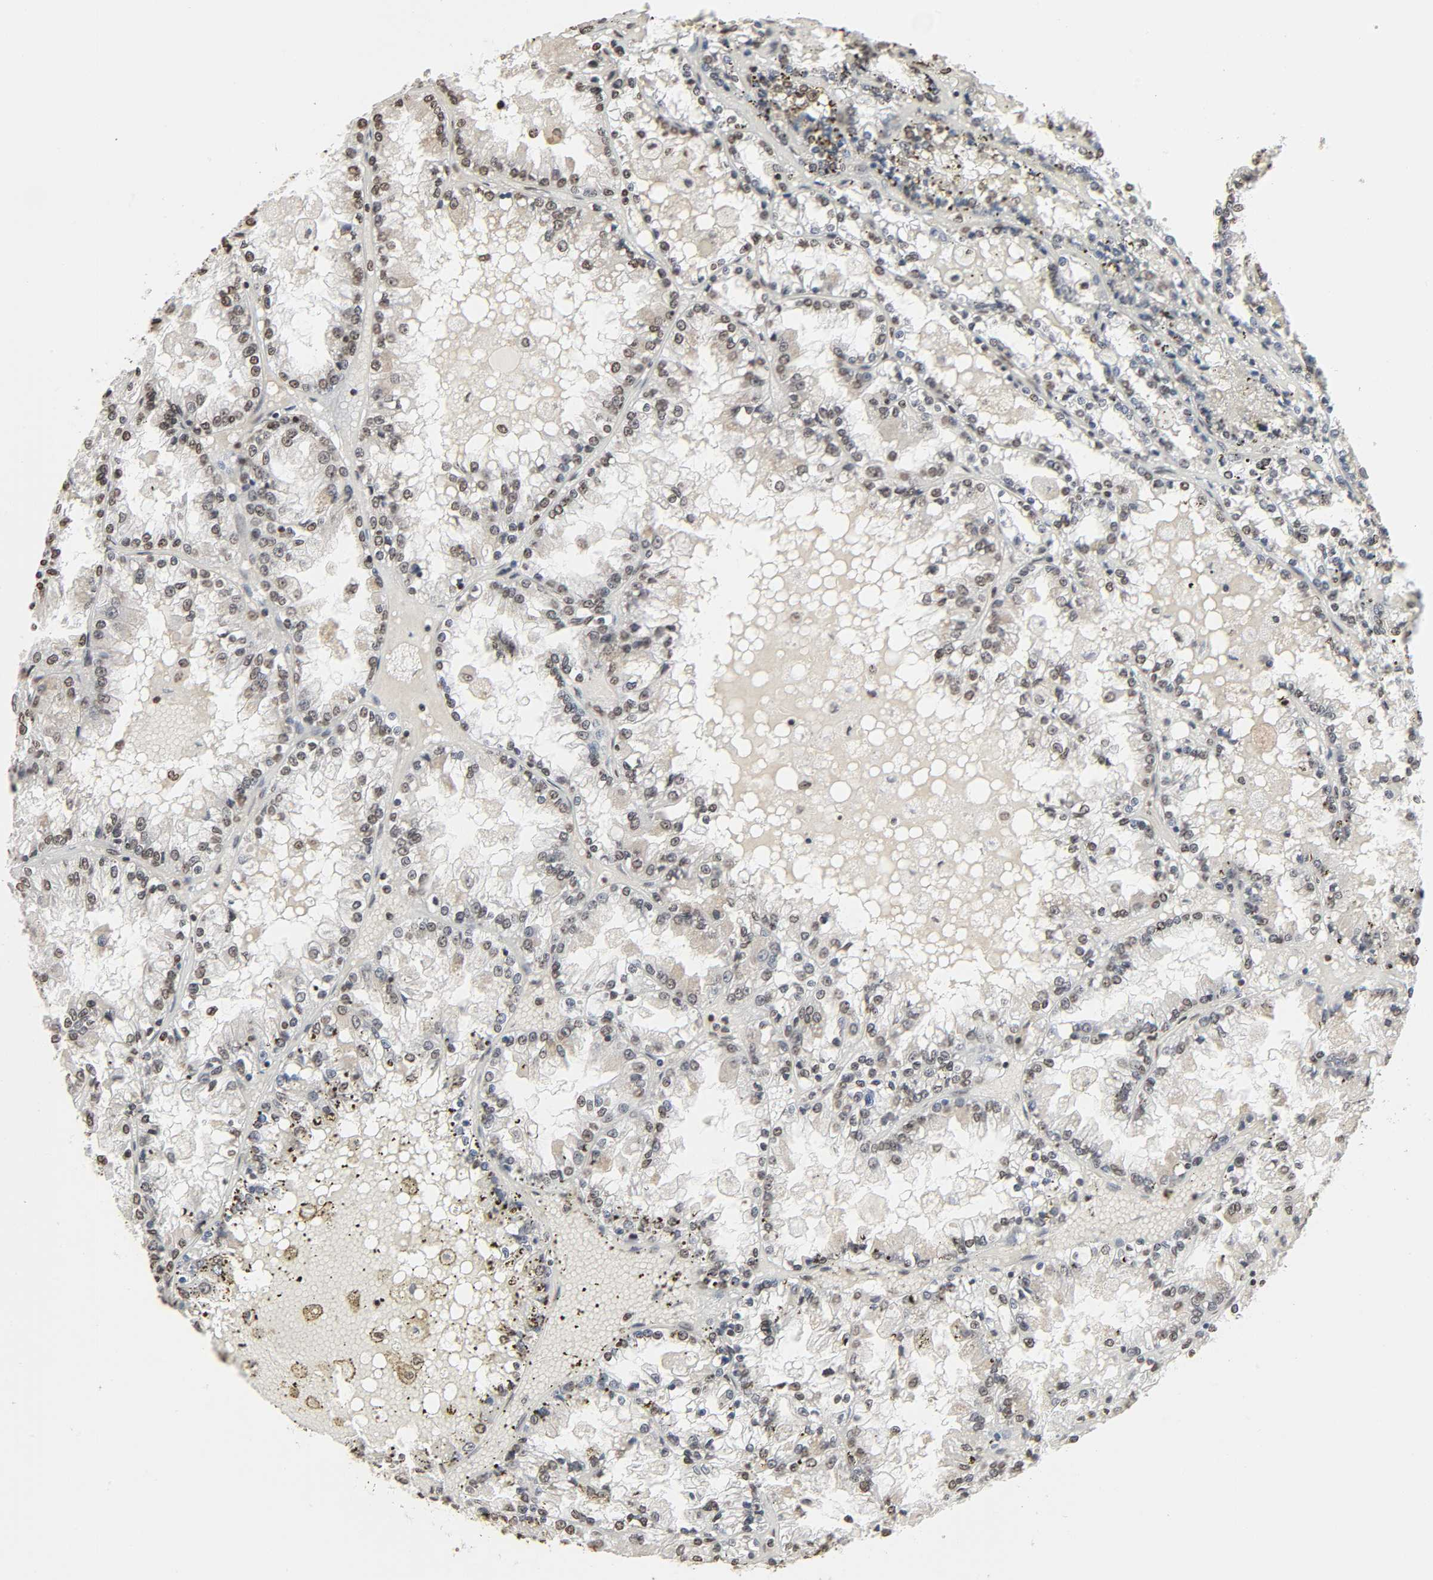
{"staining": {"intensity": "moderate", "quantity": ">75%", "location": "nuclear"}, "tissue": "renal cancer", "cell_type": "Tumor cells", "image_type": "cancer", "snomed": [{"axis": "morphology", "description": "Adenocarcinoma, NOS"}, {"axis": "topography", "description": "Kidney"}], "caption": "Moderate nuclear protein staining is identified in about >75% of tumor cells in renal cancer.", "gene": "ELAVL1", "patient": {"sex": "female", "age": 56}}